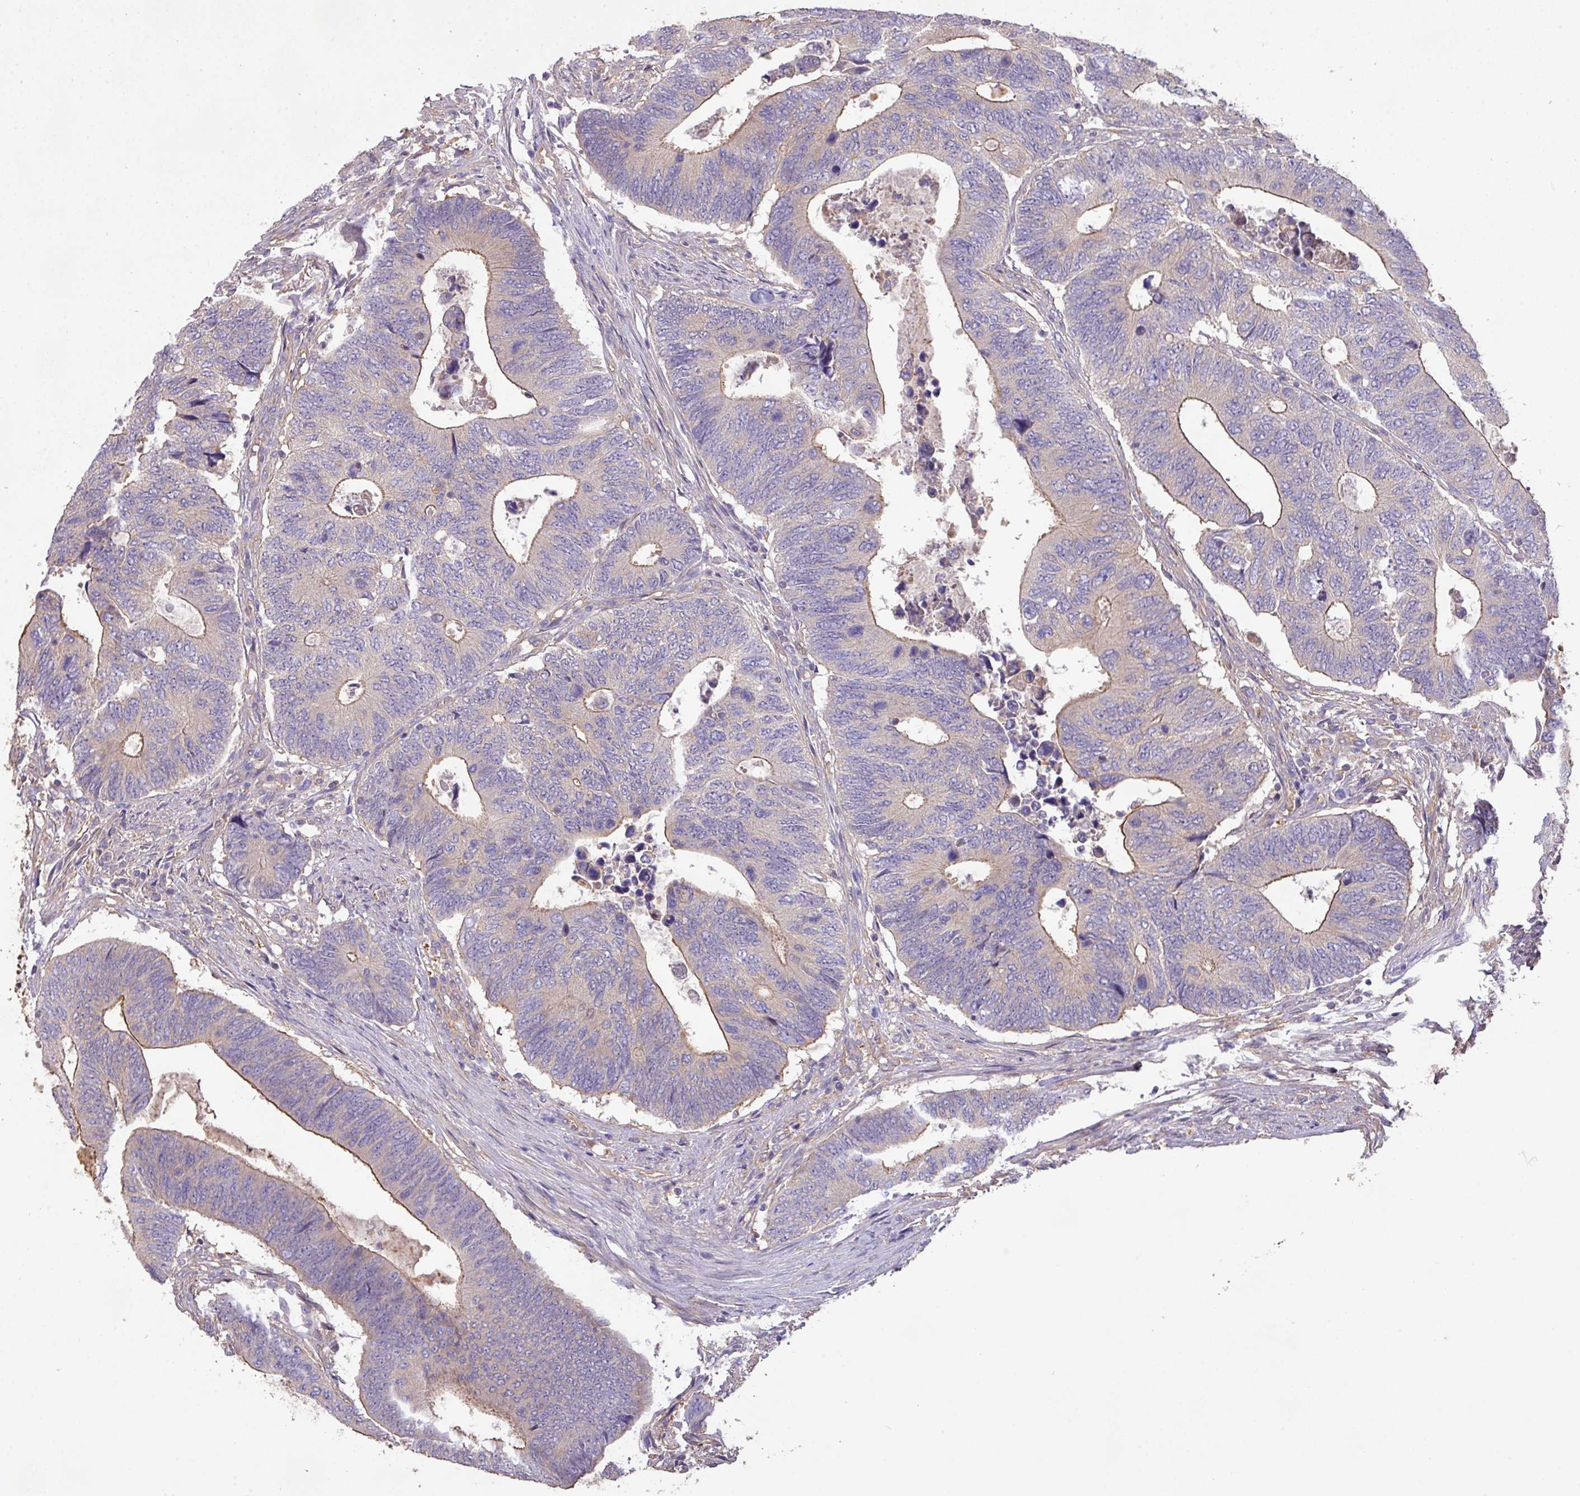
{"staining": {"intensity": "moderate", "quantity": "<25%", "location": "cytoplasmic/membranous"}, "tissue": "colorectal cancer", "cell_type": "Tumor cells", "image_type": "cancer", "snomed": [{"axis": "morphology", "description": "Adenocarcinoma, NOS"}, {"axis": "topography", "description": "Colon"}], "caption": "A high-resolution image shows immunohistochemistry (IHC) staining of colorectal adenocarcinoma, which reveals moderate cytoplasmic/membranous positivity in approximately <25% of tumor cells. (Brightfield microscopy of DAB IHC at high magnification).", "gene": "CALML4", "patient": {"sex": "male", "age": 87}}